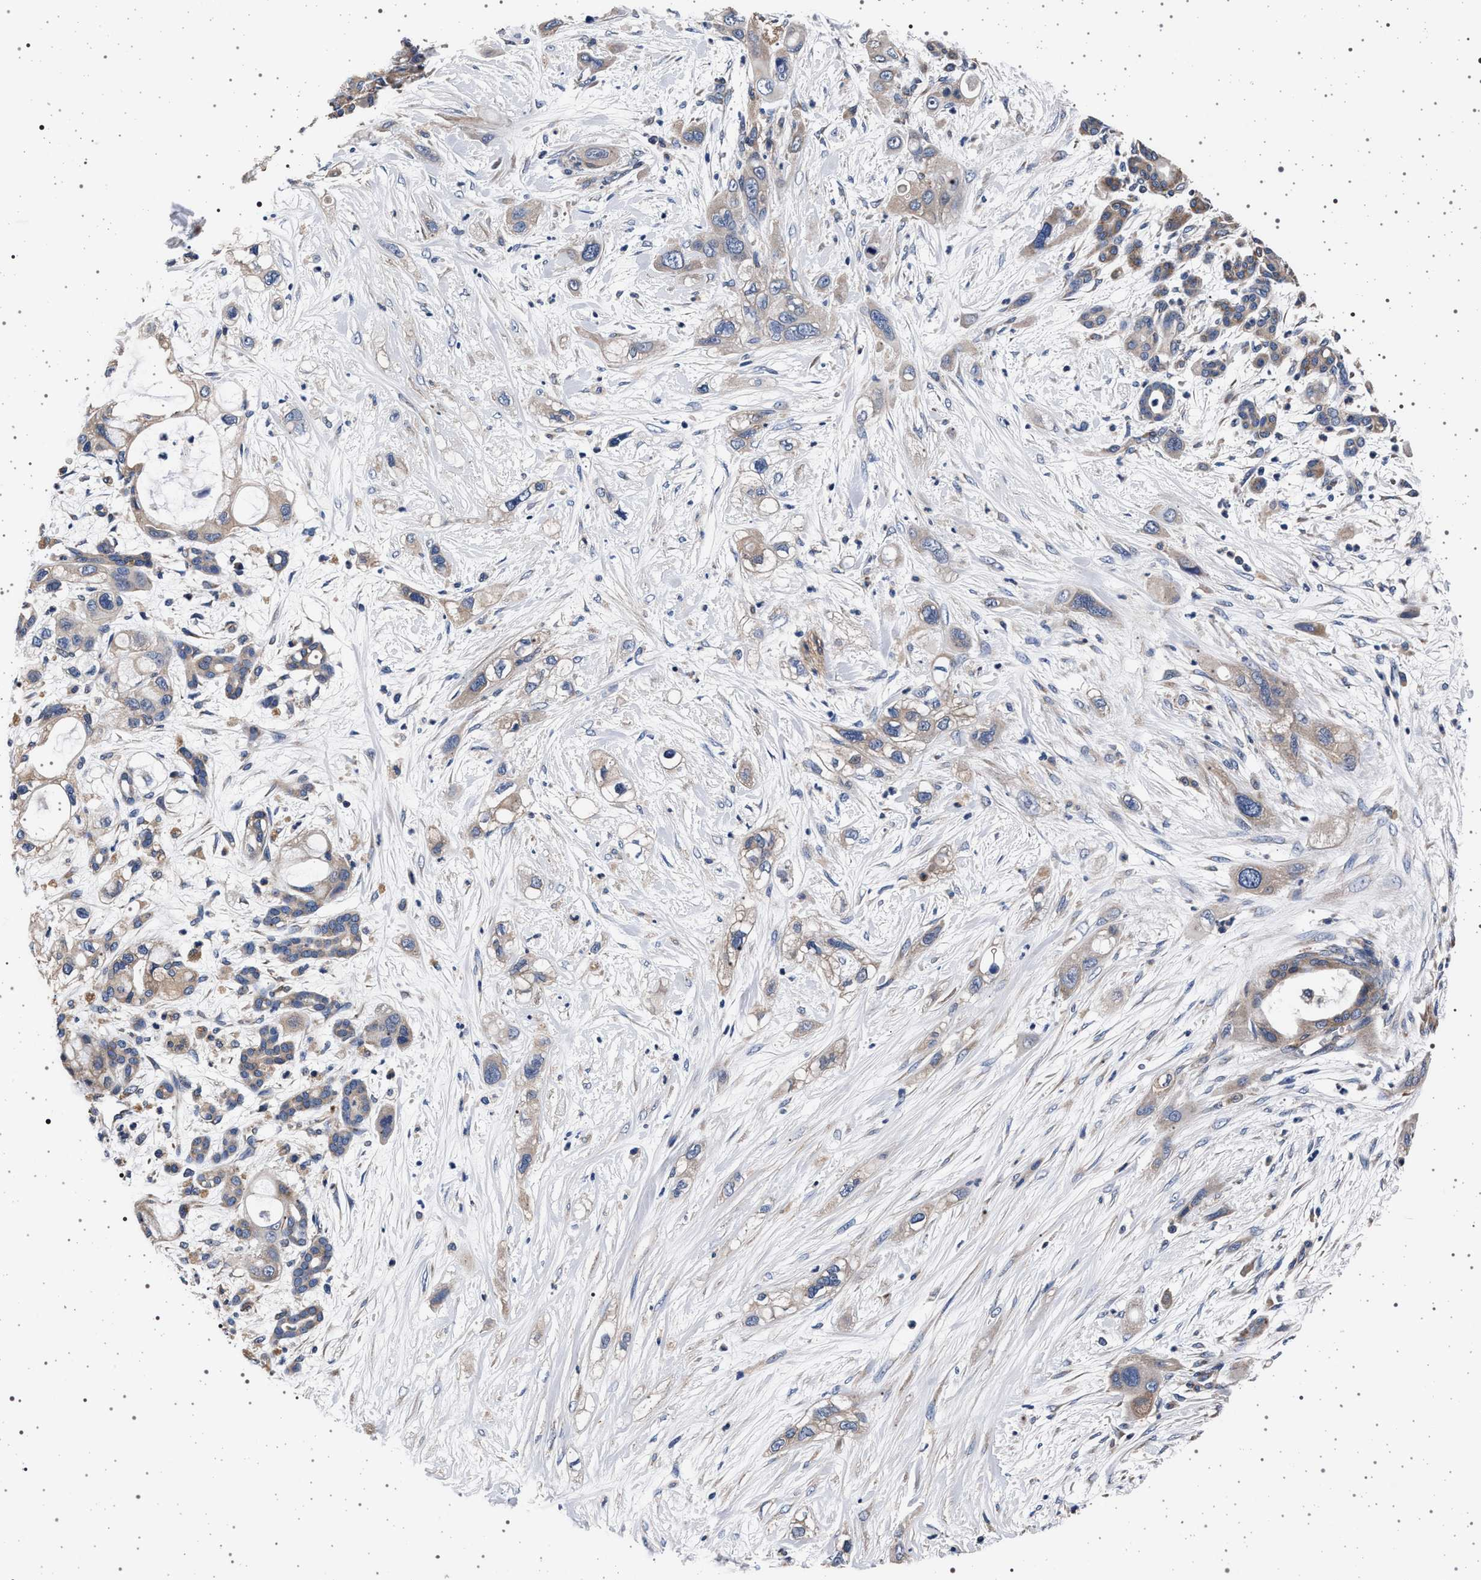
{"staining": {"intensity": "weak", "quantity": ">75%", "location": "cytoplasmic/membranous"}, "tissue": "pancreatic cancer", "cell_type": "Tumor cells", "image_type": "cancer", "snomed": [{"axis": "morphology", "description": "Adenocarcinoma, NOS"}, {"axis": "topography", "description": "Pancreas"}], "caption": "Protein expression analysis of human pancreatic adenocarcinoma reveals weak cytoplasmic/membranous positivity in about >75% of tumor cells. Immunohistochemistry (ihc) stains the protein of interest in brown and the nuclei are stained blue.", "gene": "MAP3K2", "patient": {"sex": "male", "age": 59}}